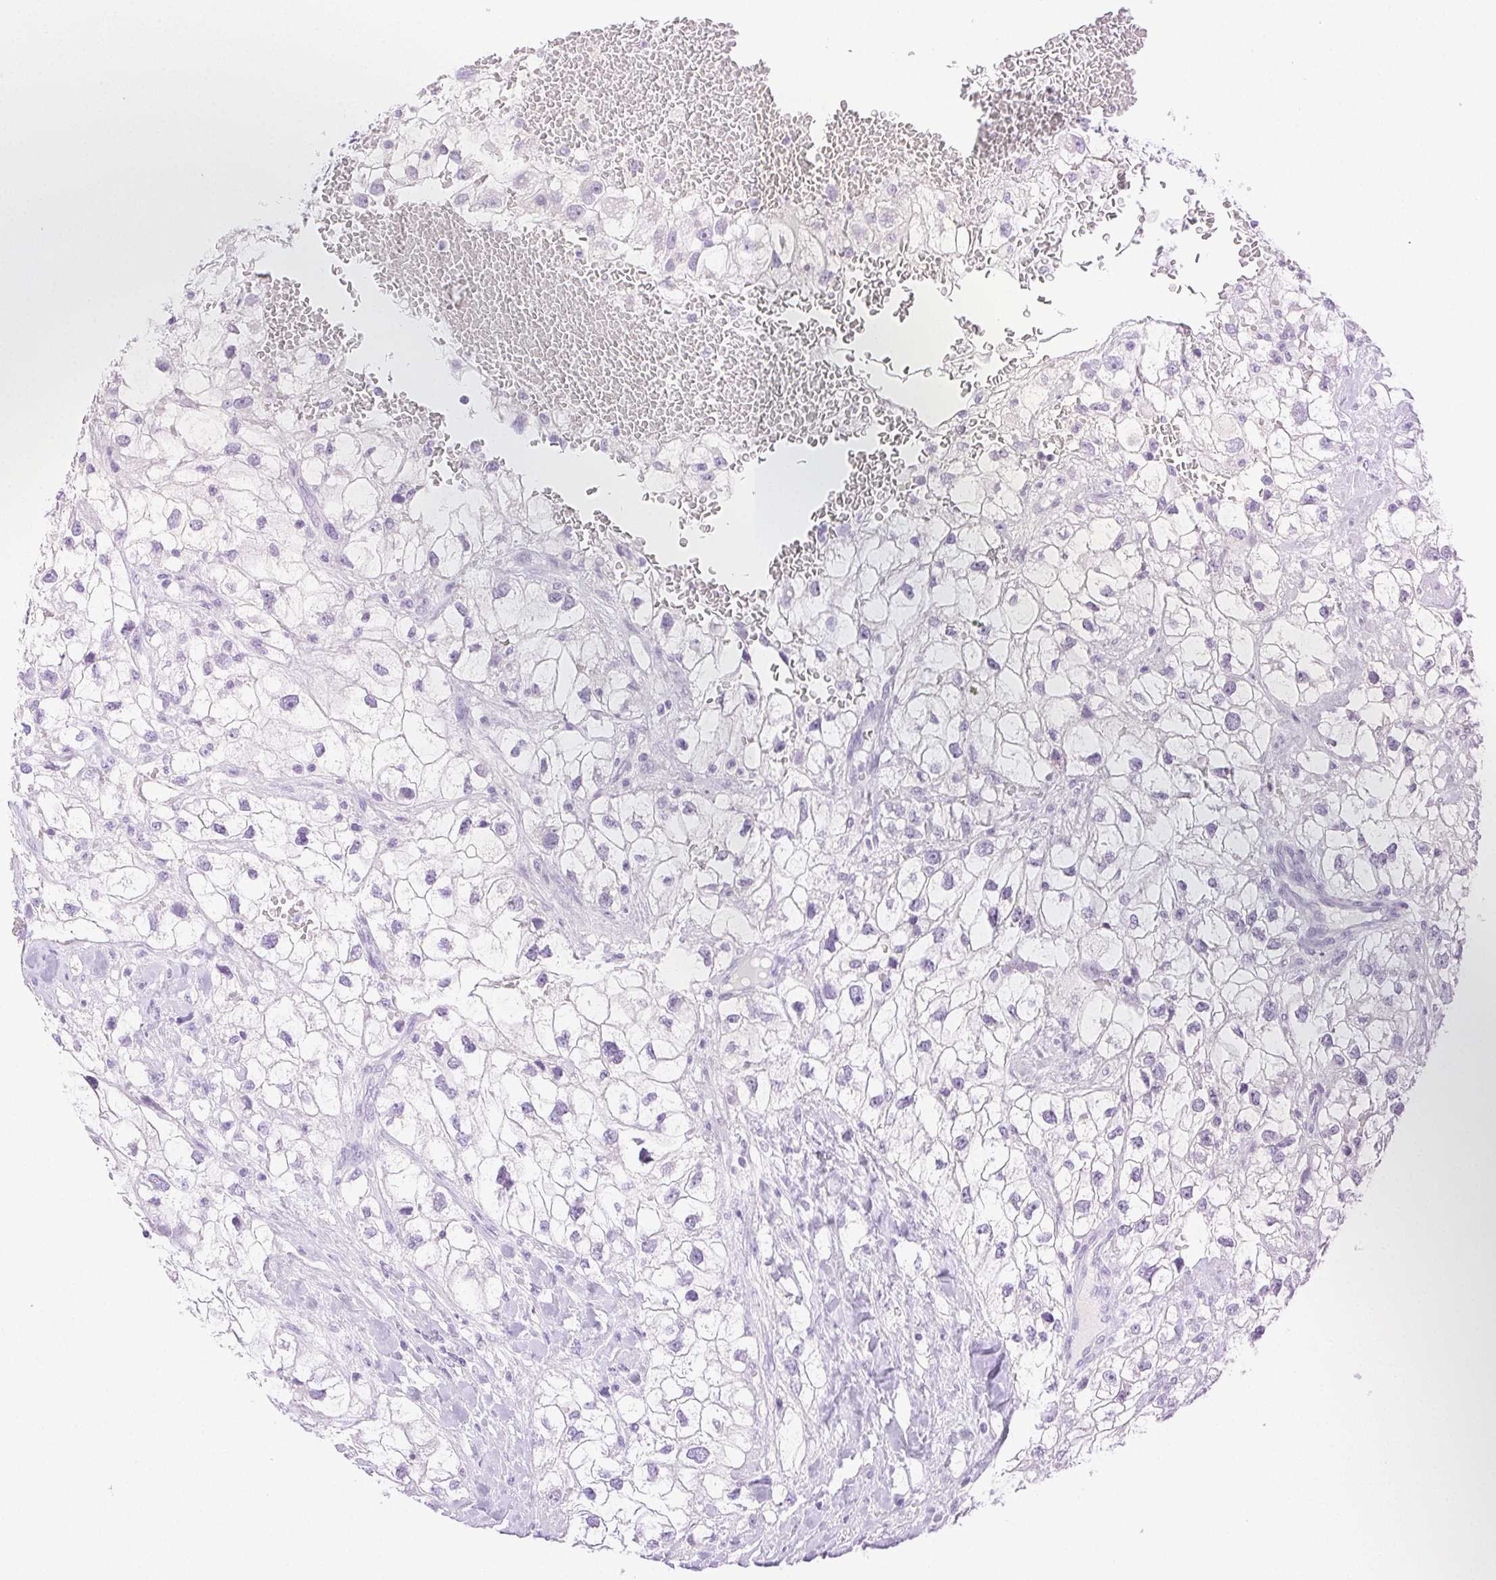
{"staining": {"intensity": "negative", "quantity": "none", "location": "none"}, "tissue": "renal cancer", "cell_type": "Tumor cells", "image_type": "cancer", "snomed": [{"axis": "morphology", "description": "Adenocarcinoma, NOS"}, {"axis": "topography", "description": "Kidney"}], "caption": "Immunohistochemistry (IHC) photomicrograph of renal cancer stained for a protein (brown), which shows no staining in tumor cells.", "gene": "SPACA4", "patient": {"sex": "male", "age": 59}}